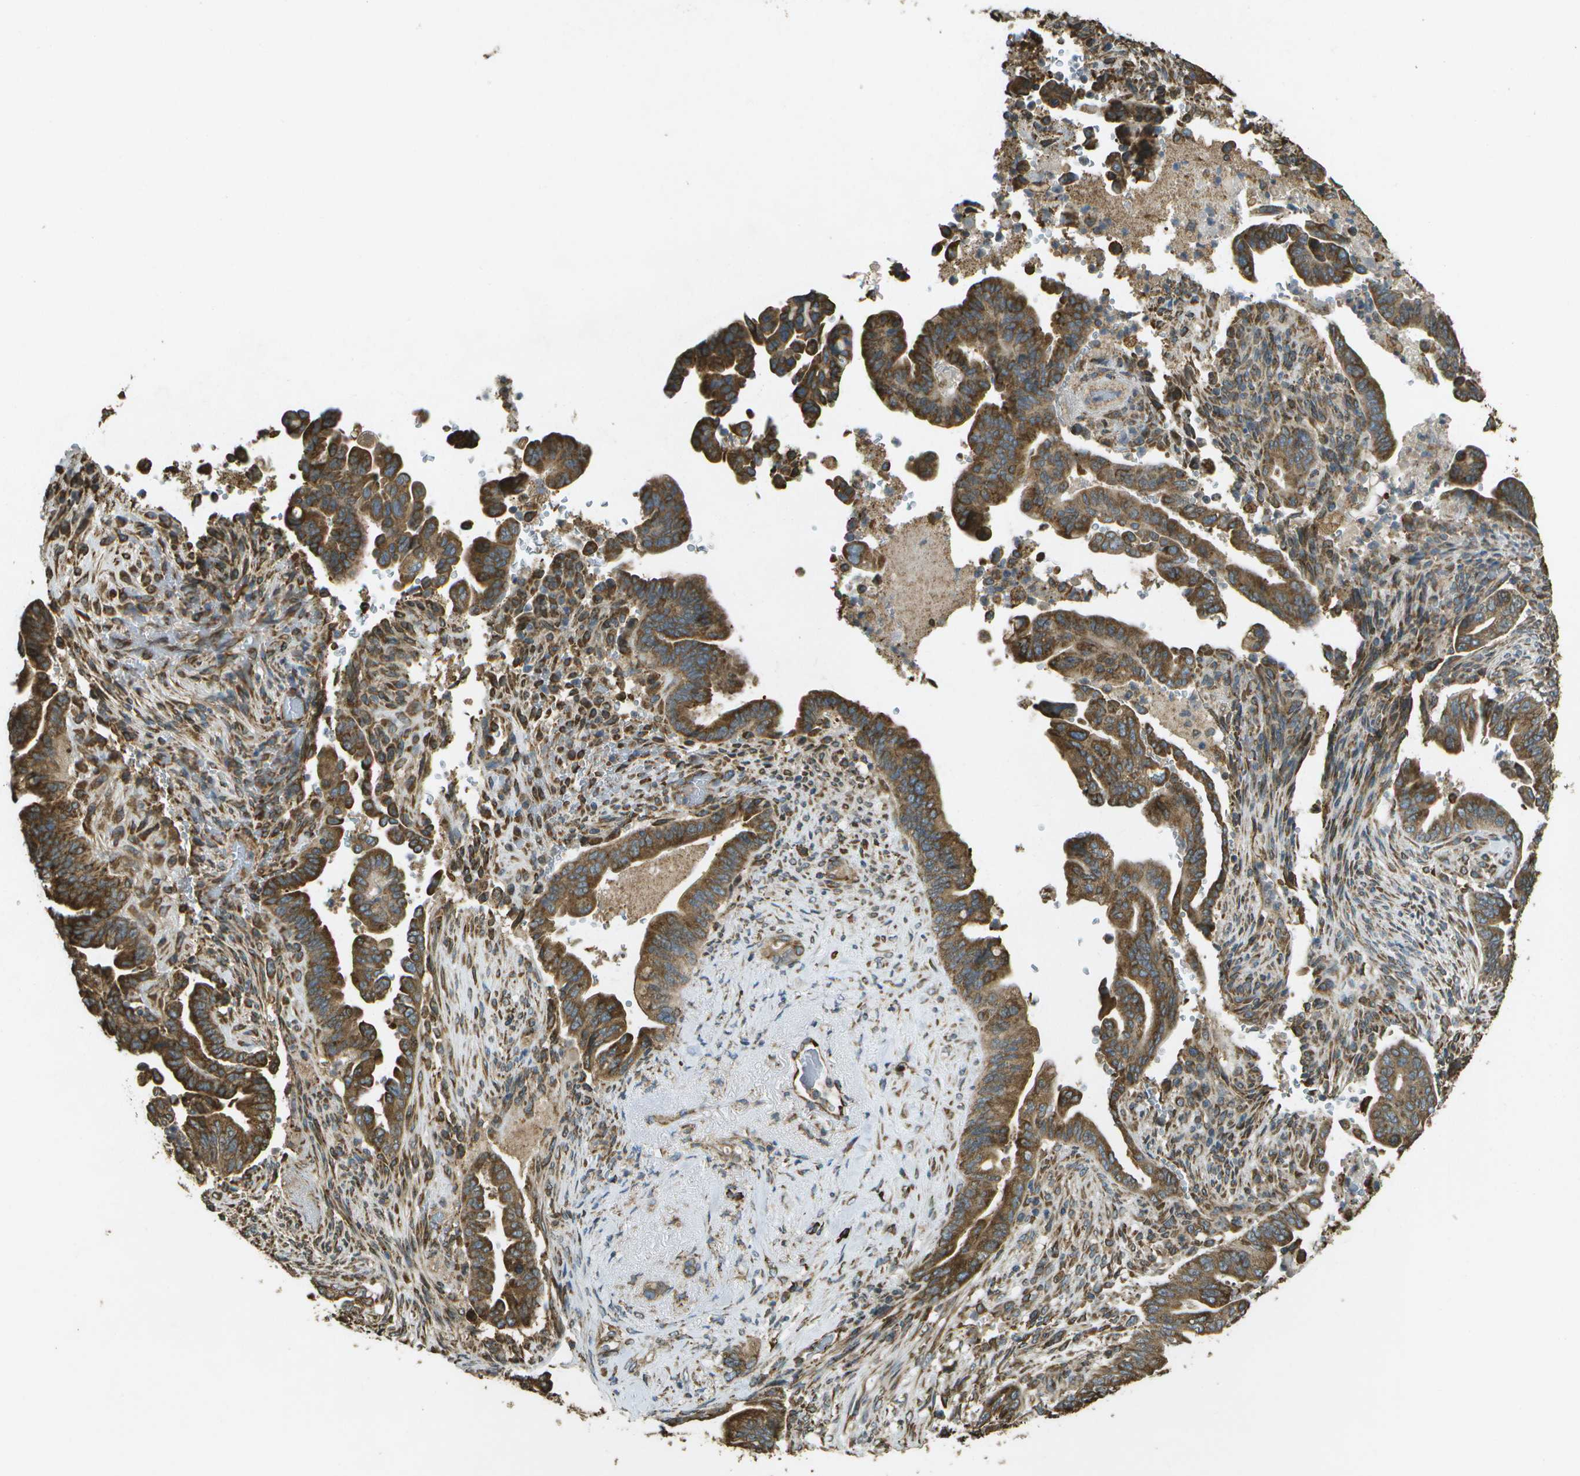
{"staining": {"intensity": "strong", "quantity": ">75%", "location": "cytoplasmic/membranous"}, "tissue": "pancreatic cancer", "cell_type": "Tumor cells", "image_type": "cancer", "snomed": [{"axis": "morphology", "description": "Adenocarcinoma, NOS"}, {"axis": "topography", "description": "Pancreas"}], "caption": "Protein positivity by immunohistochemistry (IHC) shows strong cytoplasmic/membranous staining in about >75% of tumor cells in pancreatic adenocarcinoma.", "gene": "PDIA4", "patient": {"sex": "male", "age": 70}}